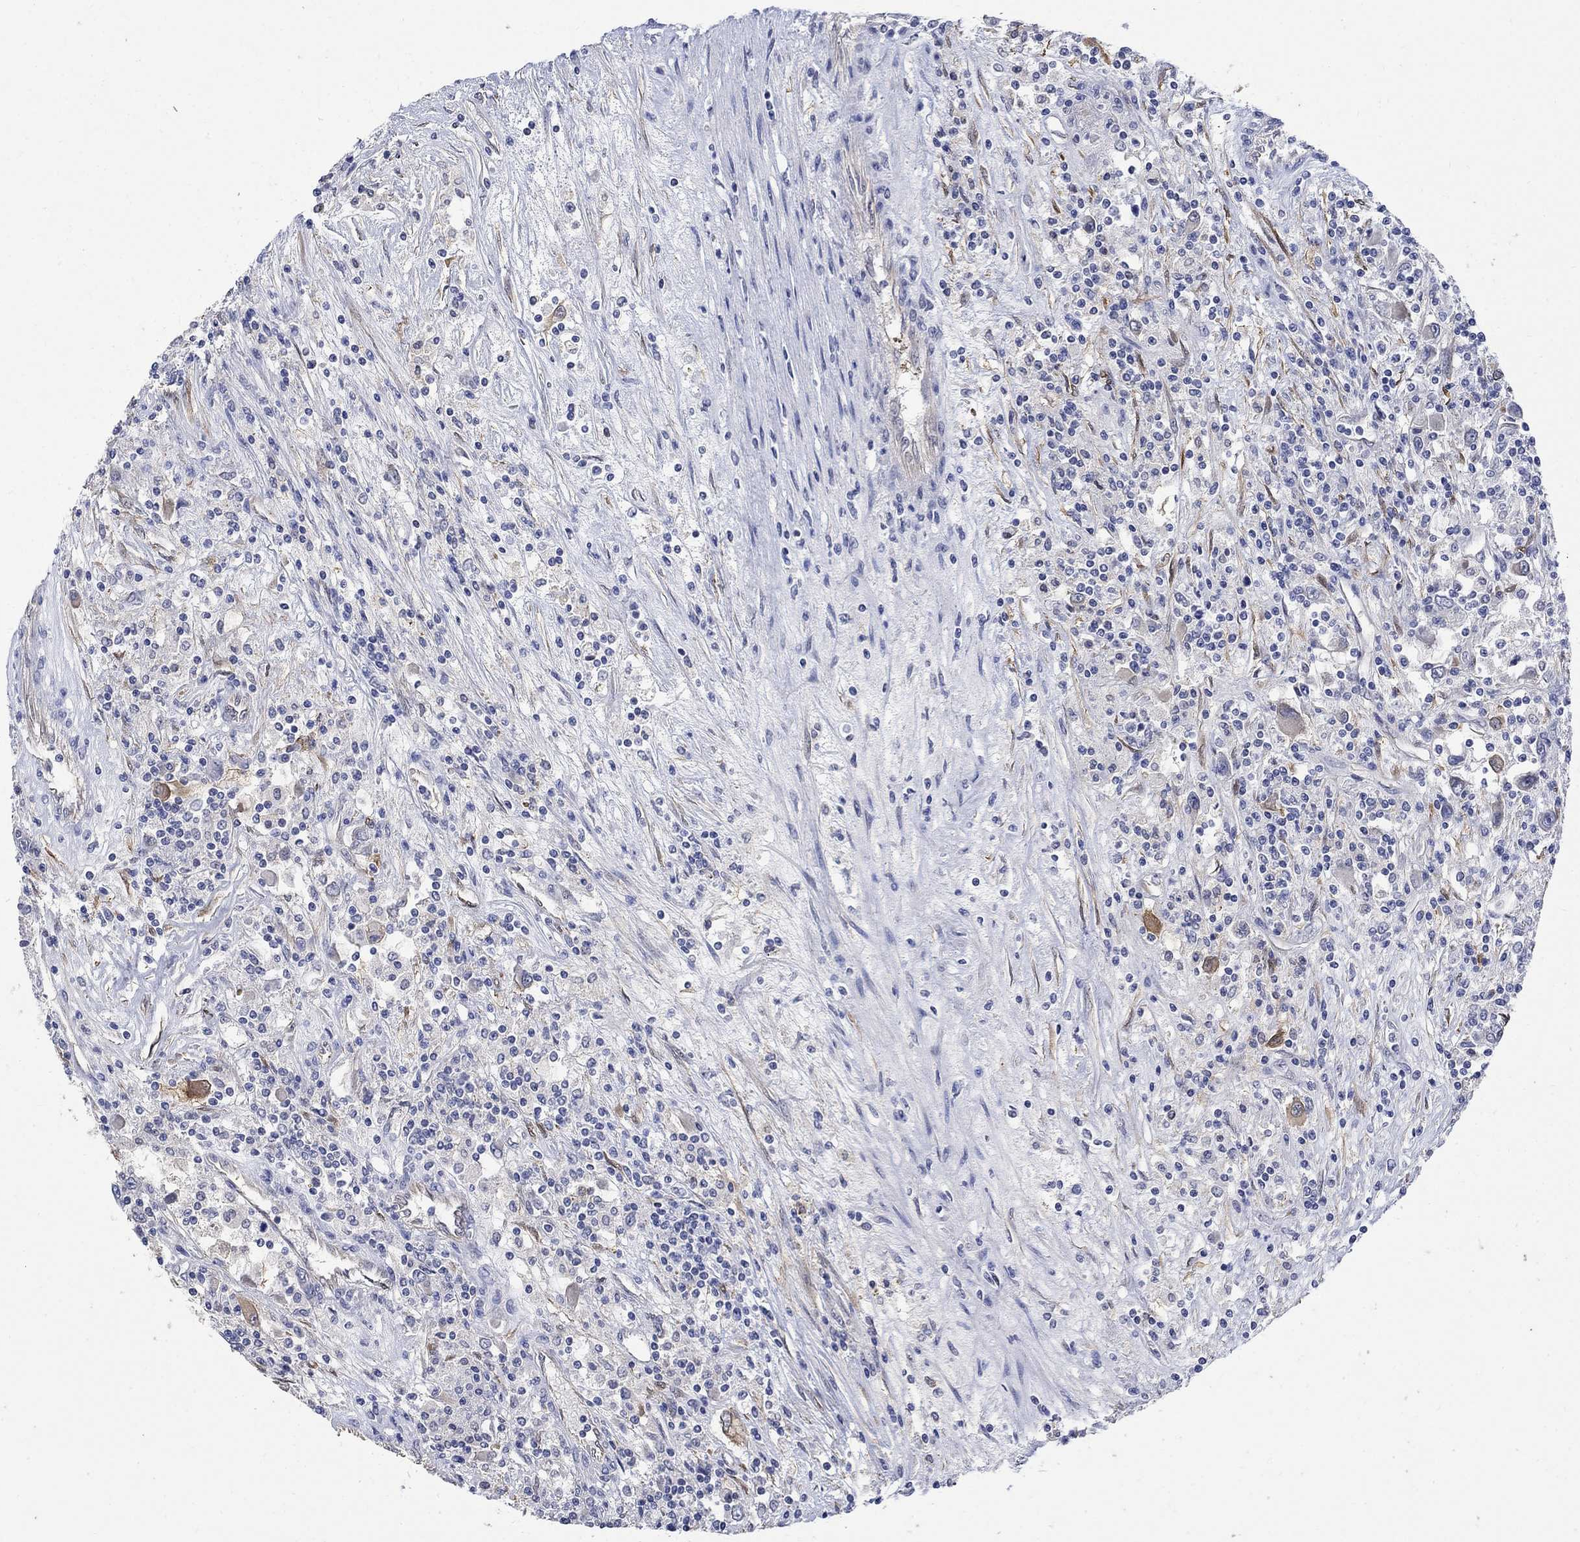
{"staining": {"intensity": "moderate", "quantity": "<25%", "location": "cytoplasmic/membranous"}, "tissue": "renal cancer", "cell_type": "Tumor cells", "image_type": "cancer", "snomed": [{"axis": "morphology", "description": "Adenocarcinoma, NOS"}, {"axis": "topography", "description": "Kidney"}], "caption": "Tumor cells display moderate cytoplasmic/membranous staining in about <25% of cells in renal adenocarcinoma.", "gene": "TGM2", "patient": {"sex": "female", "age": 67}}